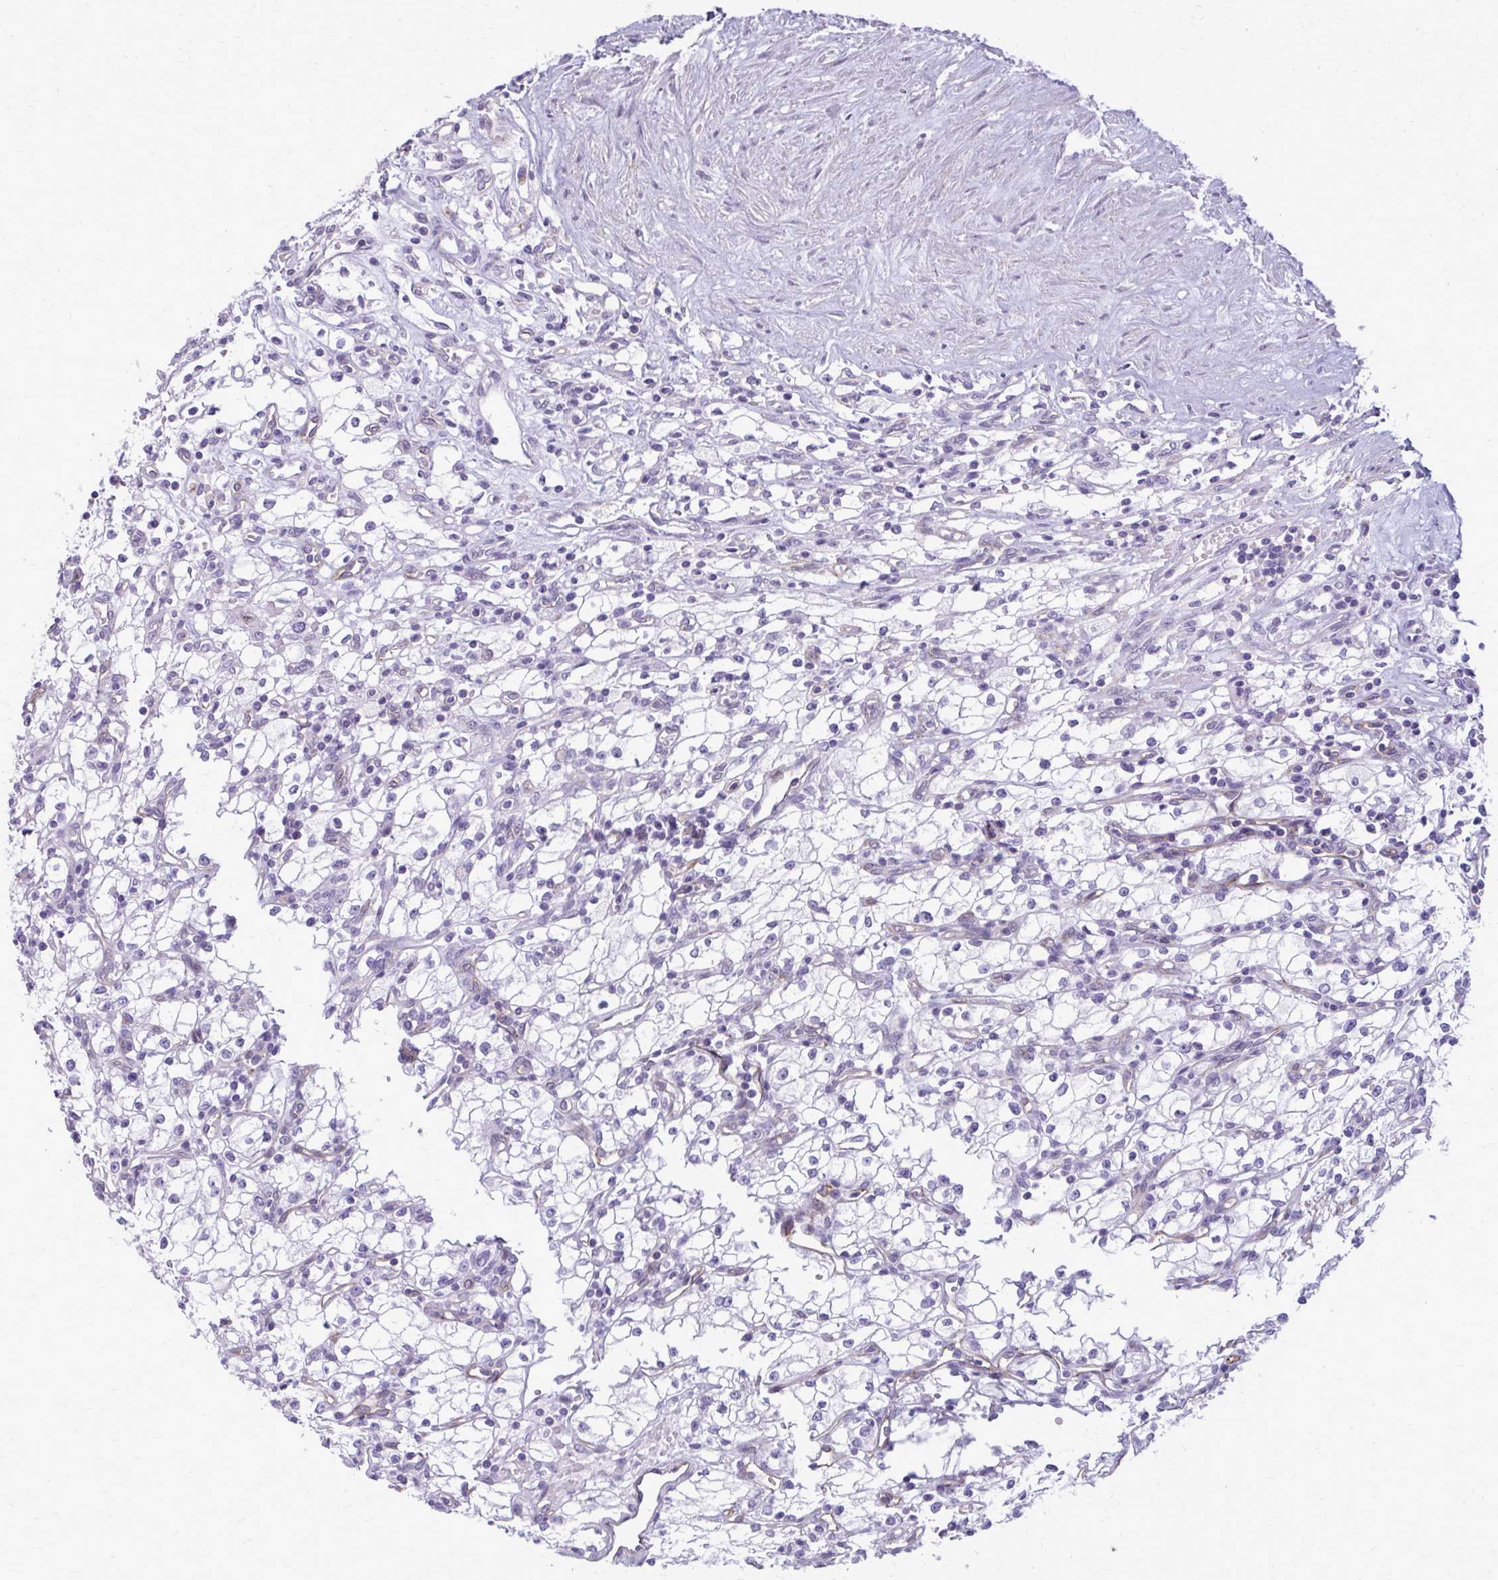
{"staining": {"intensity": "negative", "quantity": "none", "location": "none"}, "tissue": "renal cancer", "cell_type": "Tumor cells", "image_type": "cancer", "snomed": [{"axis": "morphology", "description": "Adenocarcinoma, NOS"}, {"axis": "topography", "description": "Kidney"}], "caption": "Tumor cells are negative for protein expression in human adenocarcinoma (renal).", "gene": "CASQ2", "patient": {"sex": "male", "age": 59}}